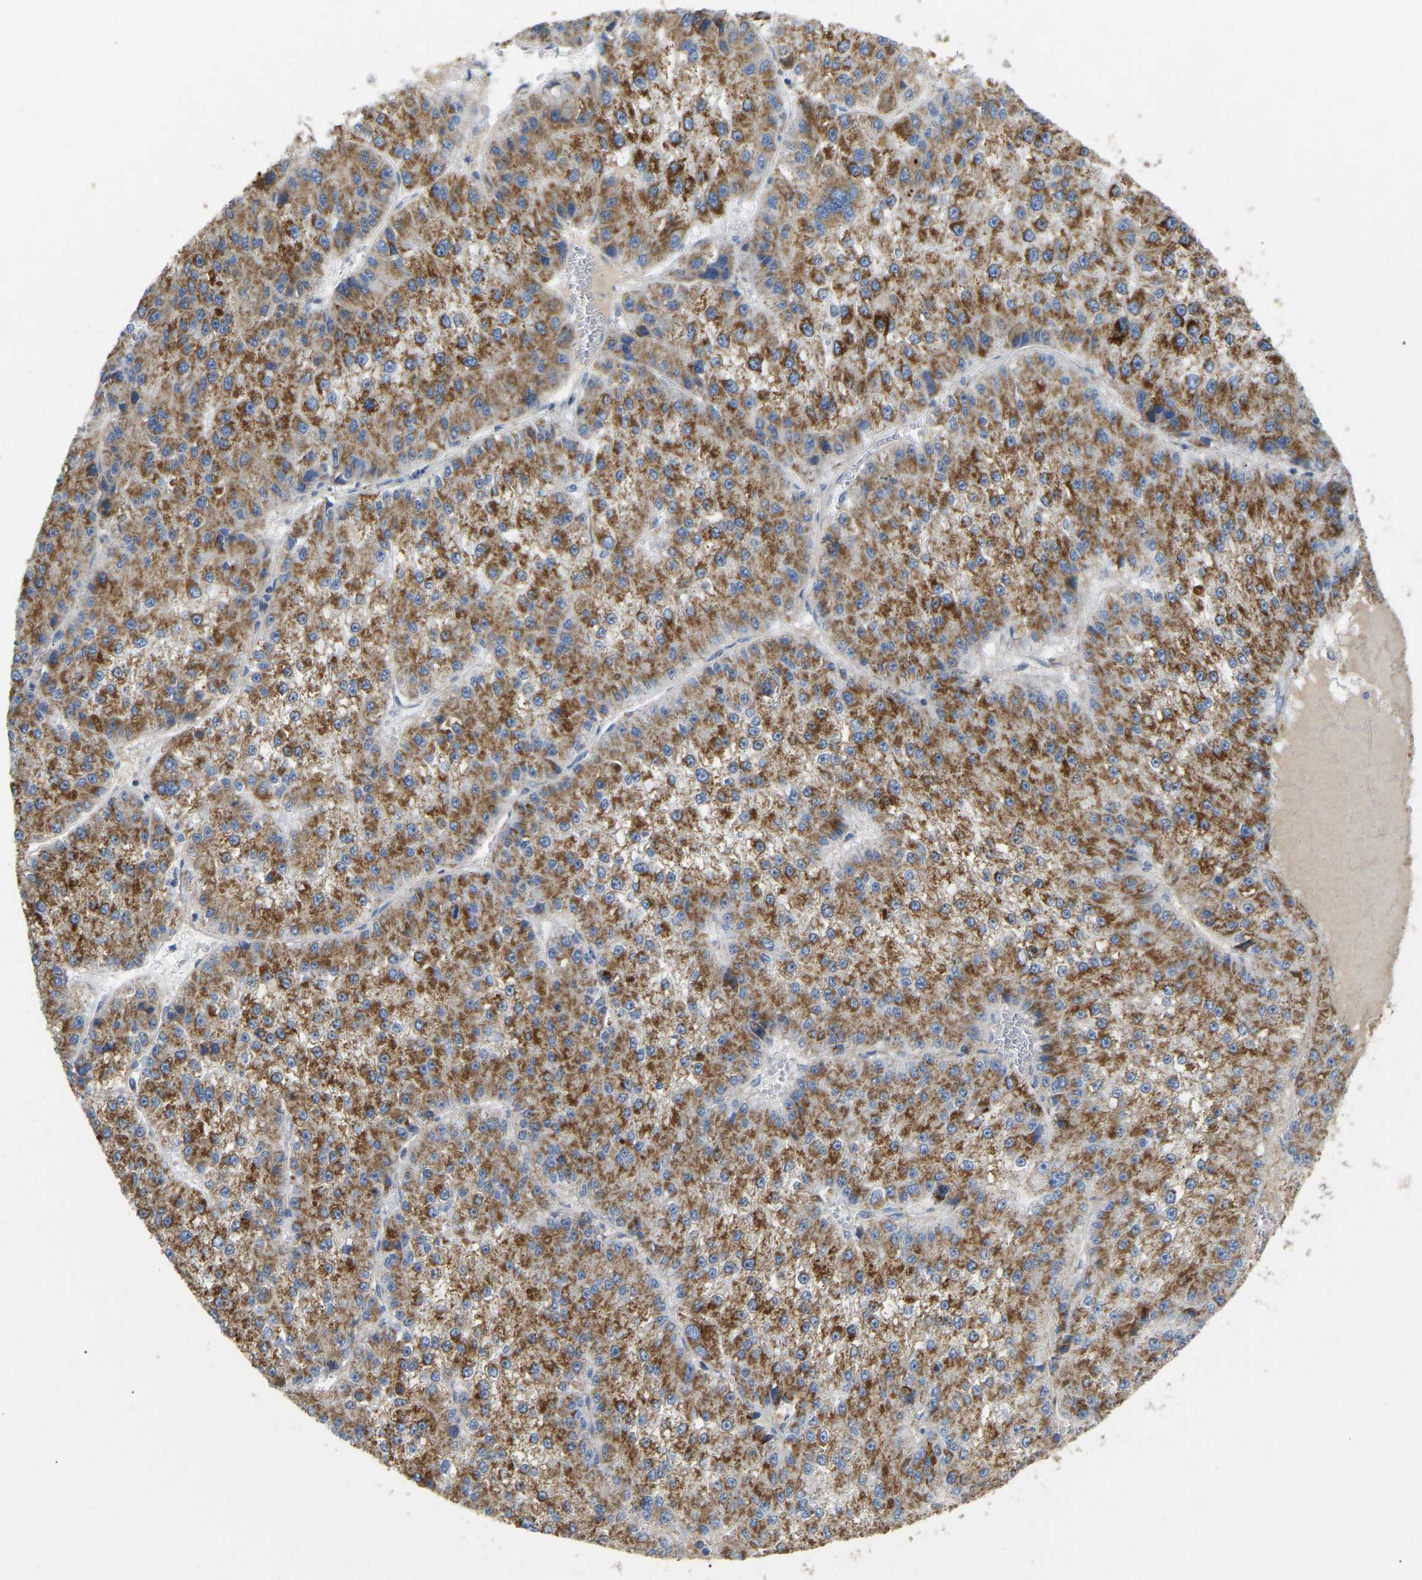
{"staining": {"intensity": "moderate", "quantity": ">75%", "location": "cytoplasmic/membranous"}, "tissue": "liver cancer", "cell_type": "Tumor cells", "image_type": "cancer", "snomed": [{"axis": "morphology", "description": "Carcinoma, Hepatocellular, NOS"}, {"axis": "topography", "description": "Liver"}], "caption": "About >75% of tumor cells in liver cancer demonstrate moderate cytoplasmic/membranous protein staining as visualized by brown immunohistochemical staining.", "gene": "HIBADH", "patient": {"sex": "female", "age": 73}}